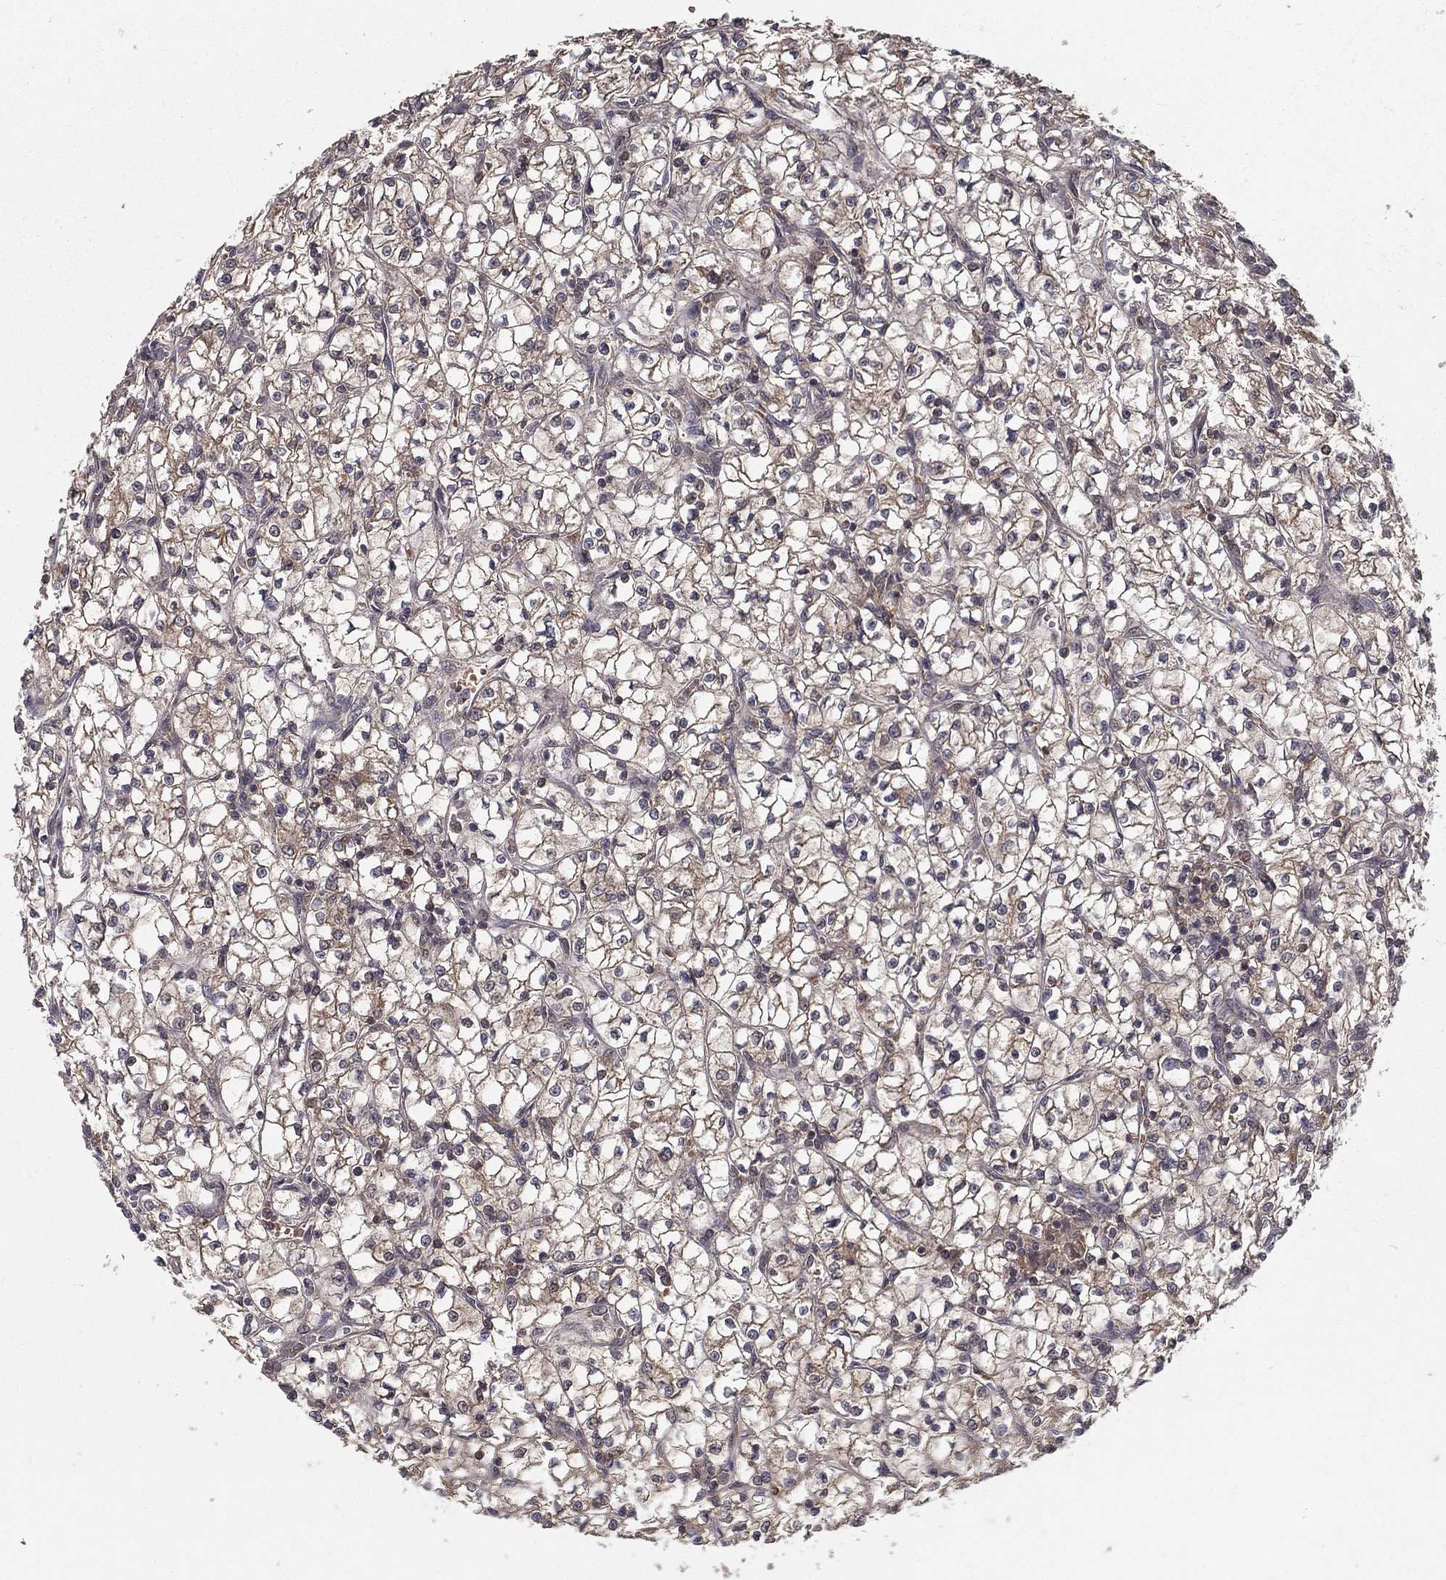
{"staining": {"intensity": "moderate", "quantity": "<25%", "location": "nuclear"}, "tissue": "renal cancer", "cell_type": "Tumor cells", "image_type": "cancer", "snomed": [{"axis": "morphology", "description": "Adenocarcinoma, NOS"}, {"axis": "topography", "description": "Kidney"}], "caption": "Immunohistochemical staining of renal cancer displays low levels of moderate nuclear protein staining in approximately <25% of tumor cells. (brown staining indicates protein expression, while blue staining denotes nuclei).", "gene": "CARM1", "patient": {"sex": "female", "age": 64}}